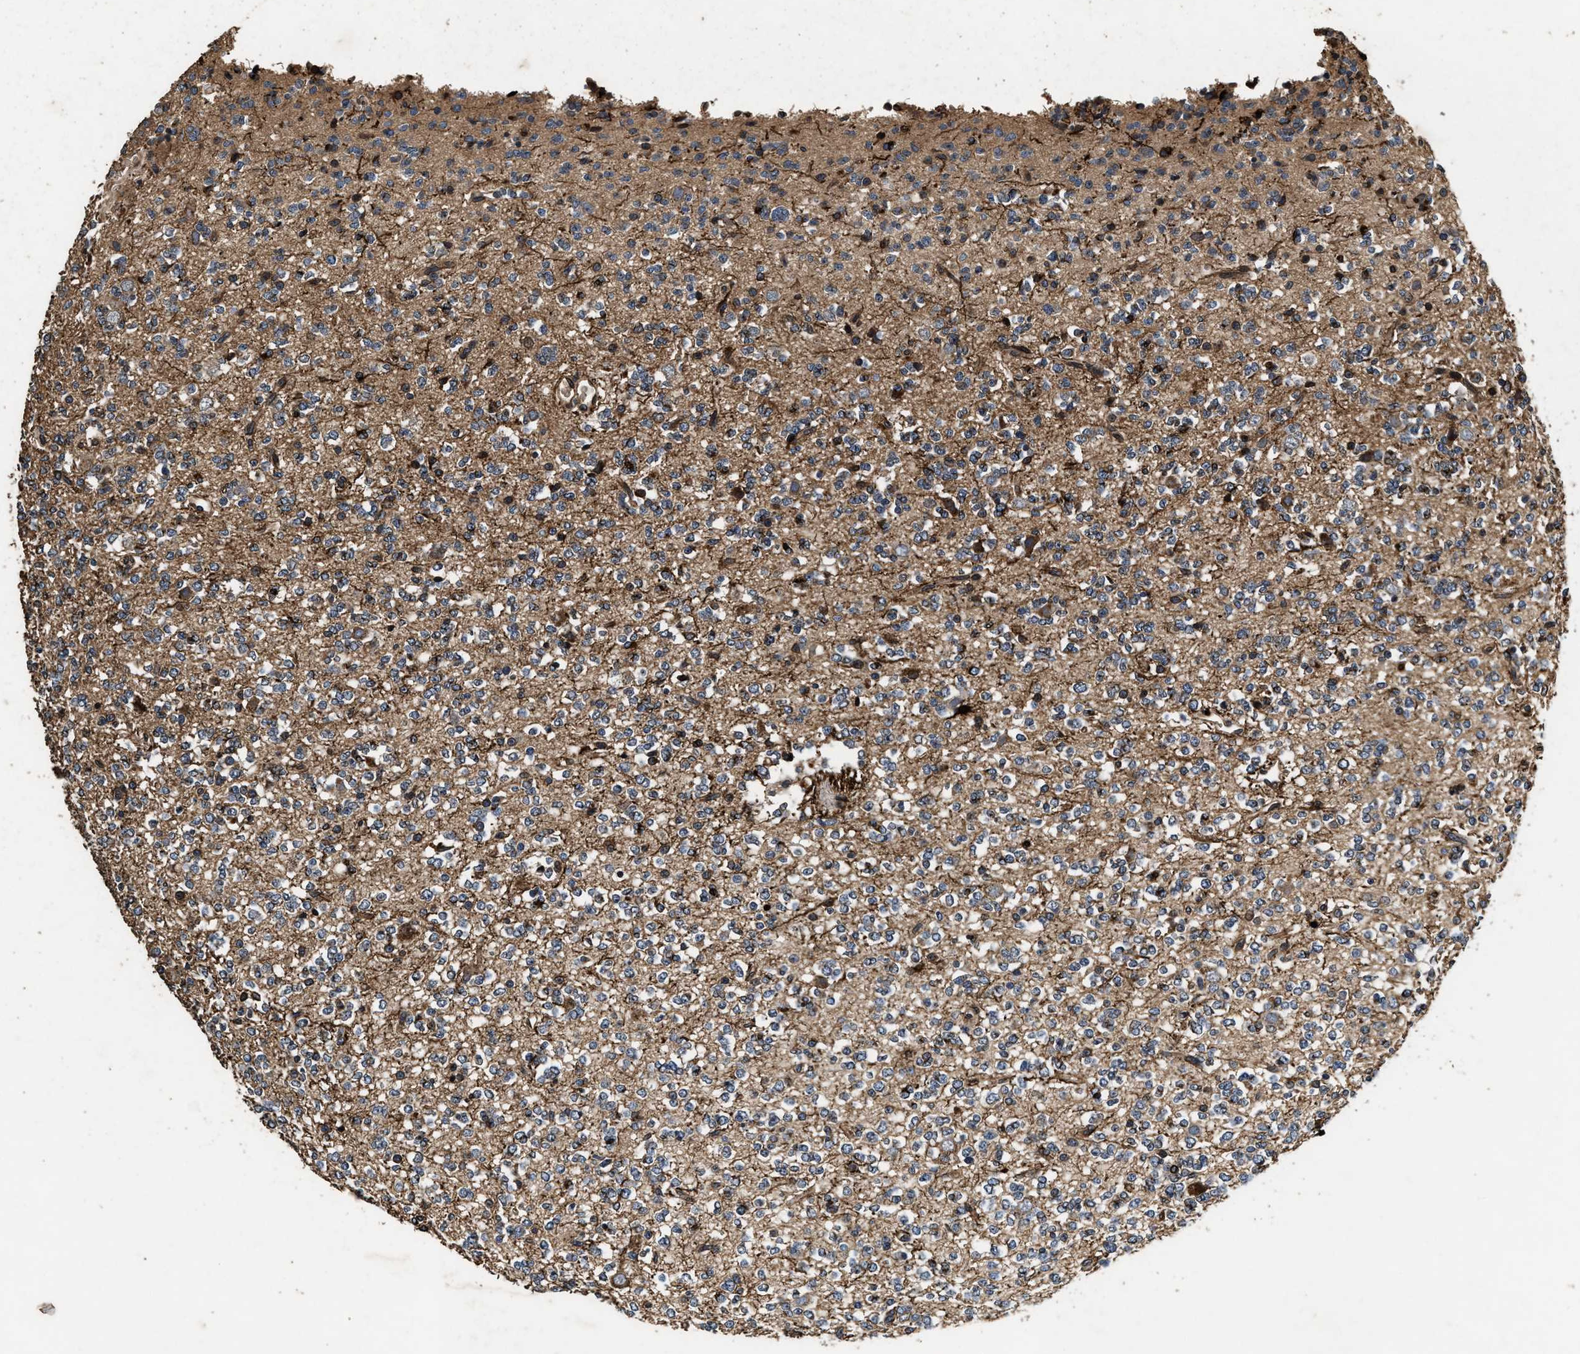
{"staining": {"intensity": "weak", "quantity": "<25%", "location": "cytoplasmic/membranous"}, "tissue": "glioma", "cell_type": "Tumor cells", "image_type": "cancer", "snomed": [{"axis": "morphology", "description": "Glioma, malignant, Low grade"}, {"axis": "topography", "description": "Brain"}], "caption": "A micrograph of human malignant glioma (low-grade) is negative for staining in tumor cells.", "gene": "ACCS", "patient": {"sex": "male", "age": 38}}